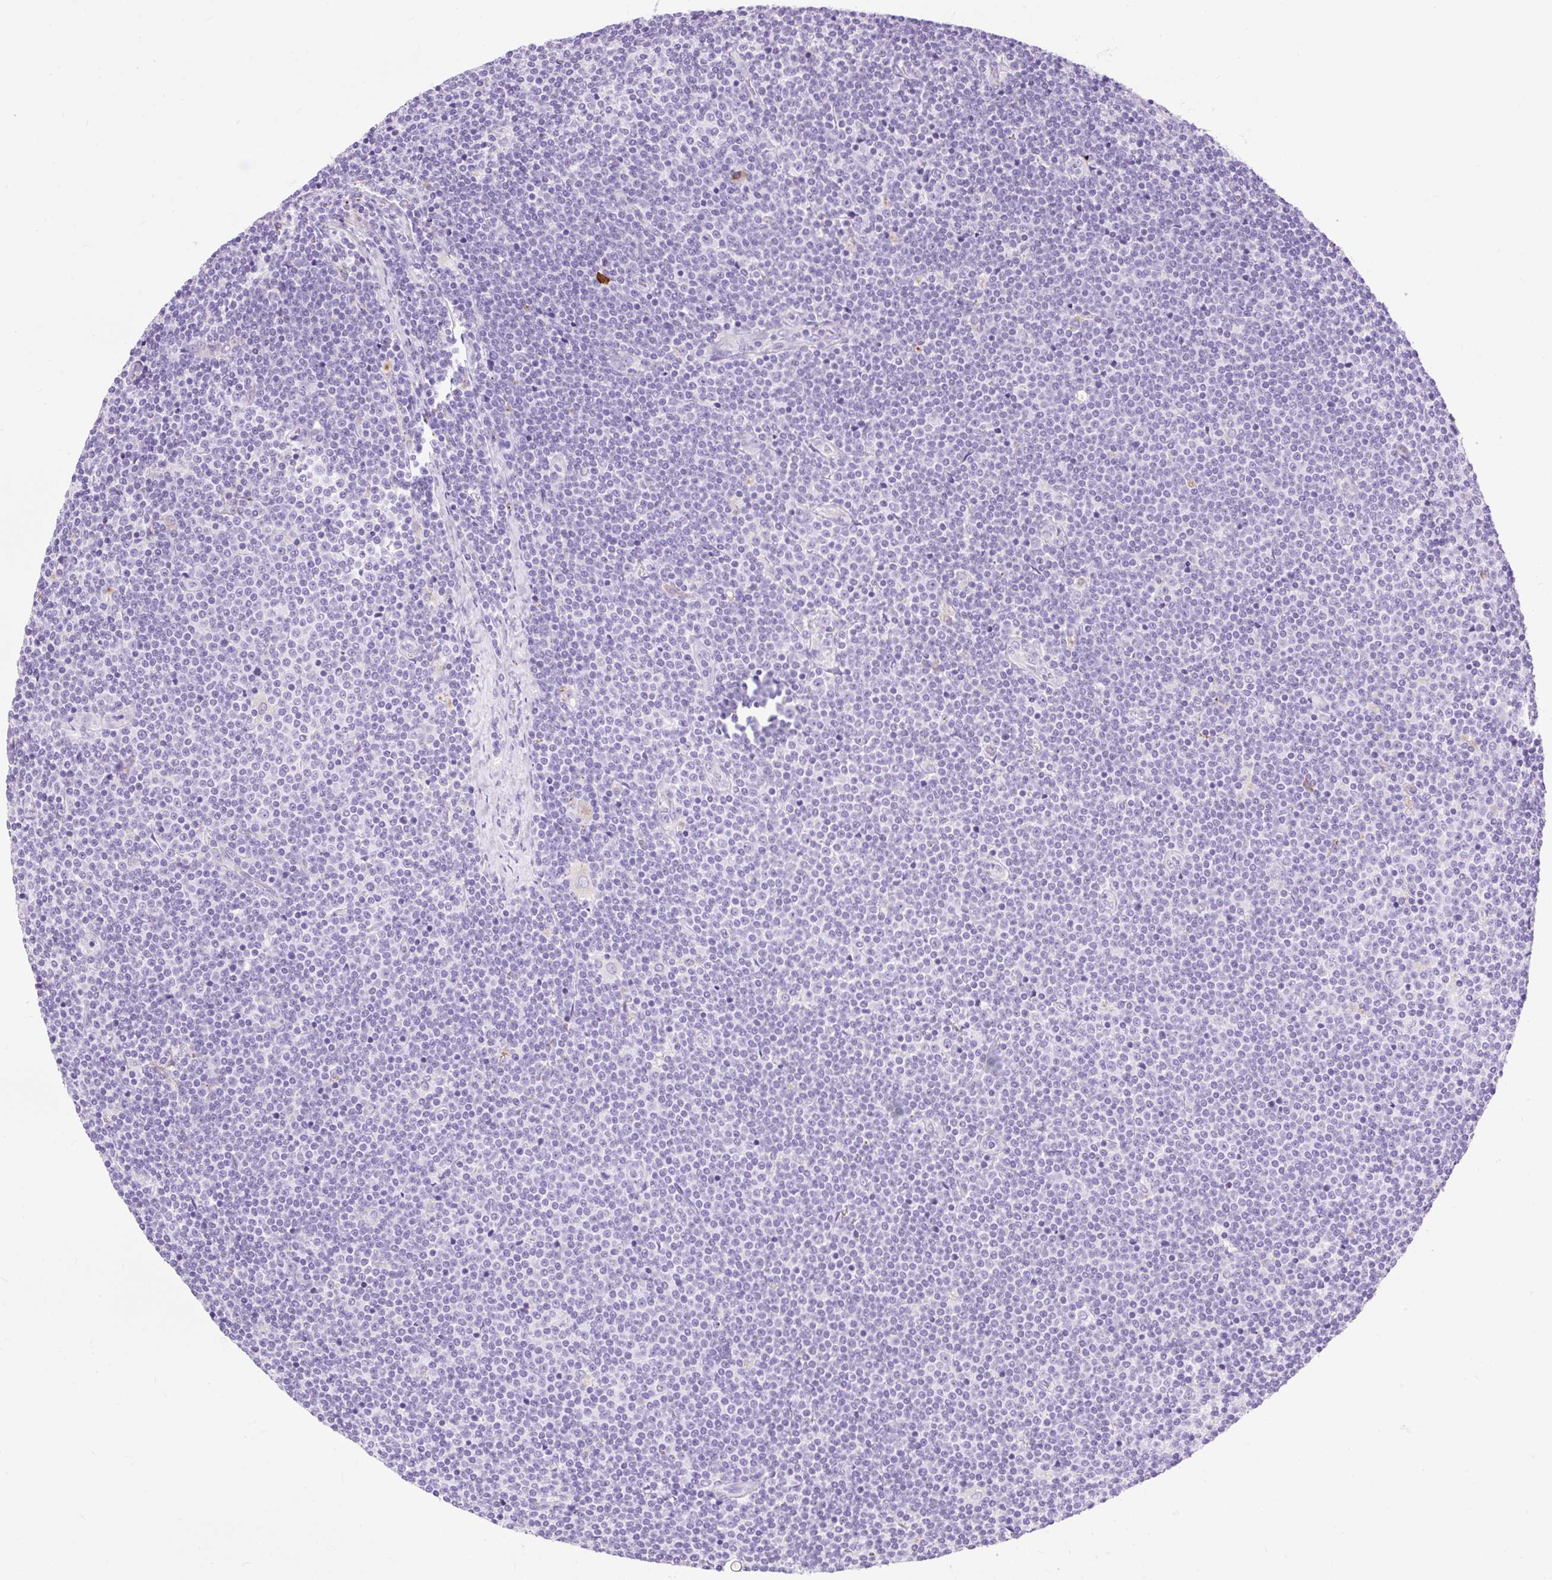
{"staining": {"intensity": "negative", "quantity": "none", "location": "none"}, "tissue": "lymphoma", "cell_type": "Tumor cells", "image_type": "cancer", "snomed": [{"axis": "morphology", "description": "Malignant lymphoma, non-Hodgkin's type, Low grade"}, {"axis": "topography", "description": "Lymph node"}], "caption": "This is an immunohistochemistry (IHC) histopathology image of human malignant lymphoma, non-Hodgkin's type (low-grade). There is no positivity in tumor cells.", "gene": "HEXB", "patient": {"sex": "male", "age": 48}}